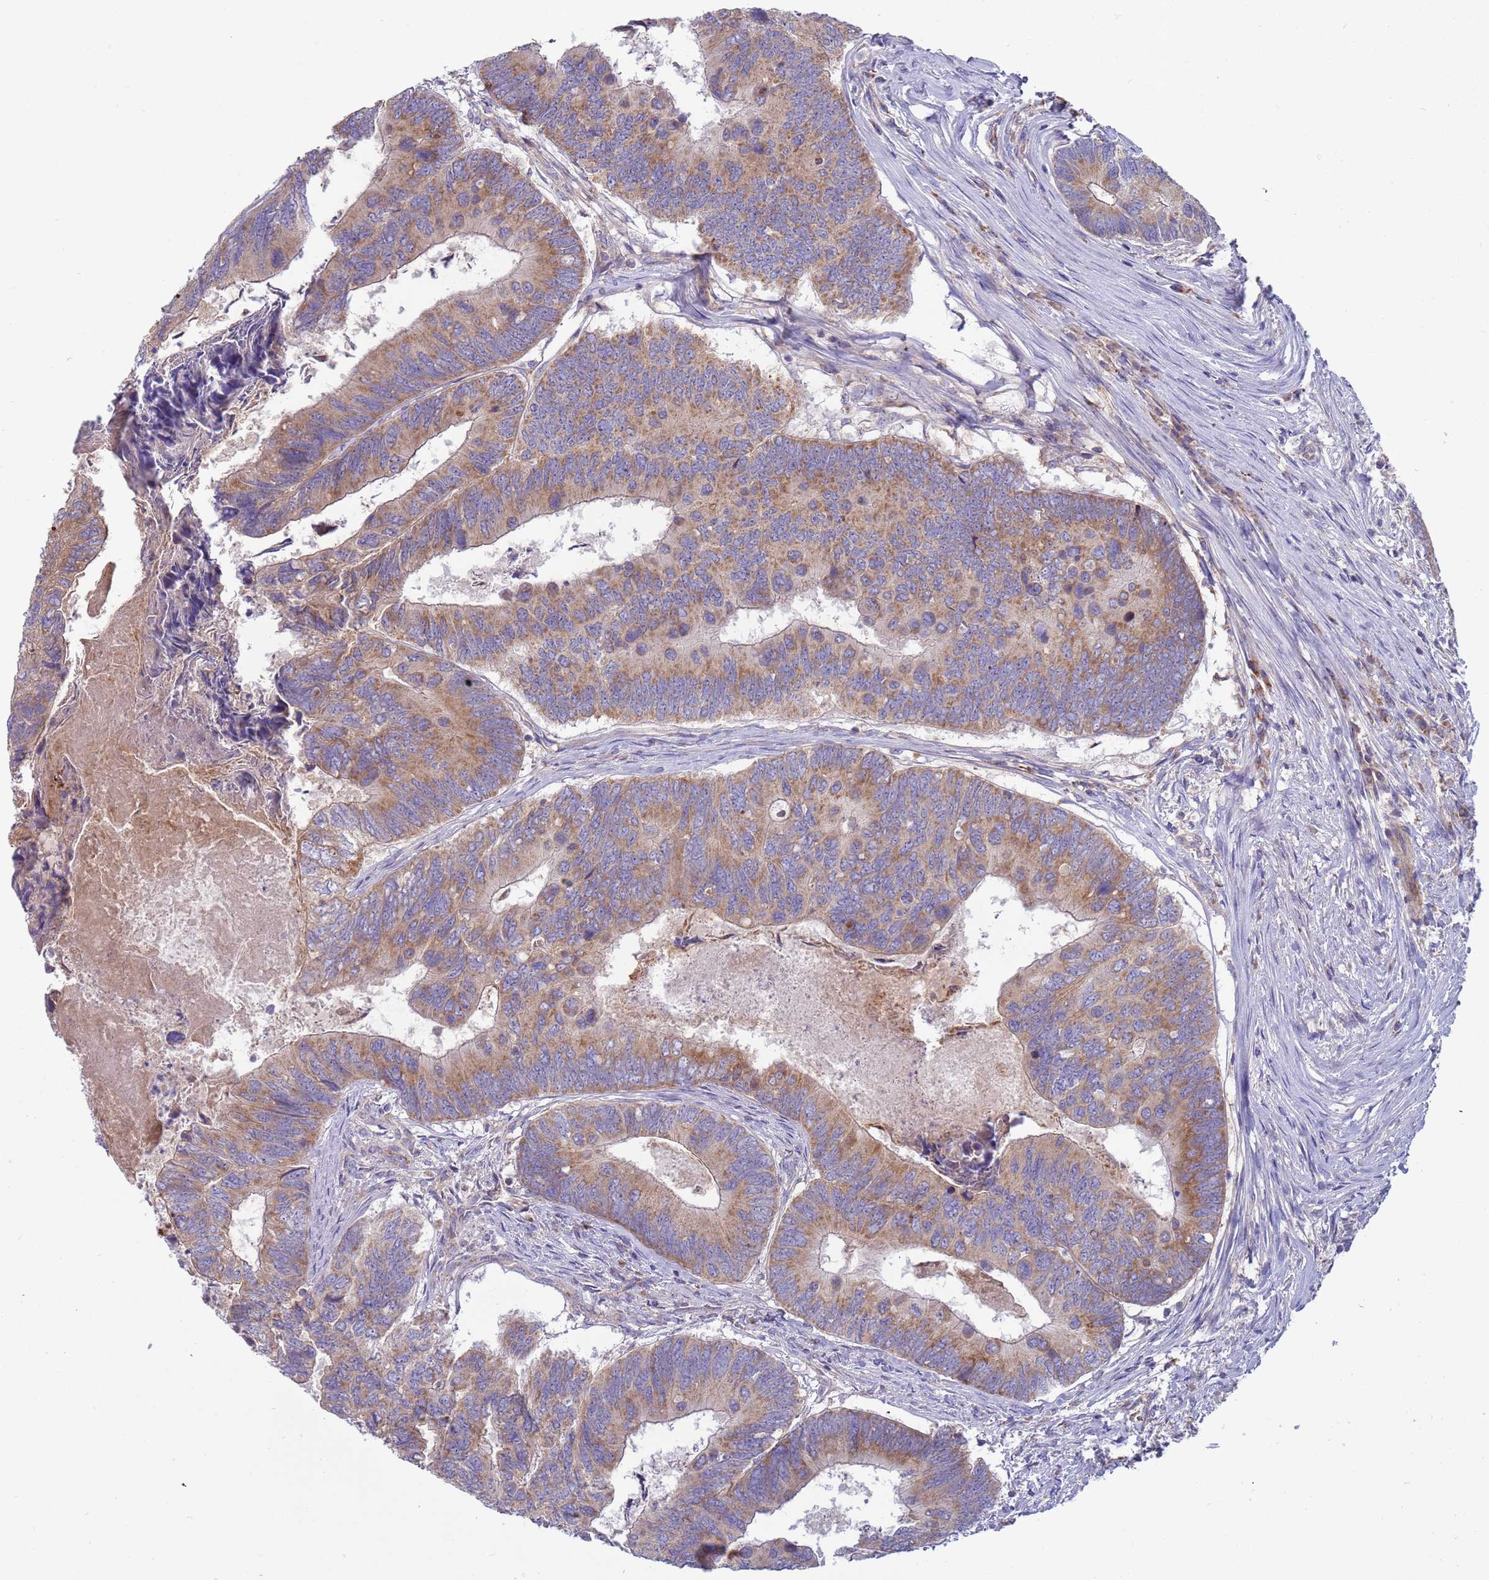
{"staining": {"intensity": "moderate", "quantity": ">75%", "location": "cytoplasmic/membranous"}, "tissue": "colorectal cancer", "cell_type": "Tumor cells", "image_type": "cancer", "snomed": [{"axis": "morphology", "description": "Adenocarcinoma, NOS"}, {"axis": "topography", "description": "Colon"}], "caption": "Colorectal cancer (adenocarcinoma) was stained to show a protein in brown. There is medium levels of moderate cytoplasmic/membranous positivity in about >75% of tumor cells. (DAB (3,3'-diaminobenzidine) = brown stain, brightfield microscopy at high magnification).", "gene": "UQCRQ", "patient": {"sex": "female", "age": 67}}